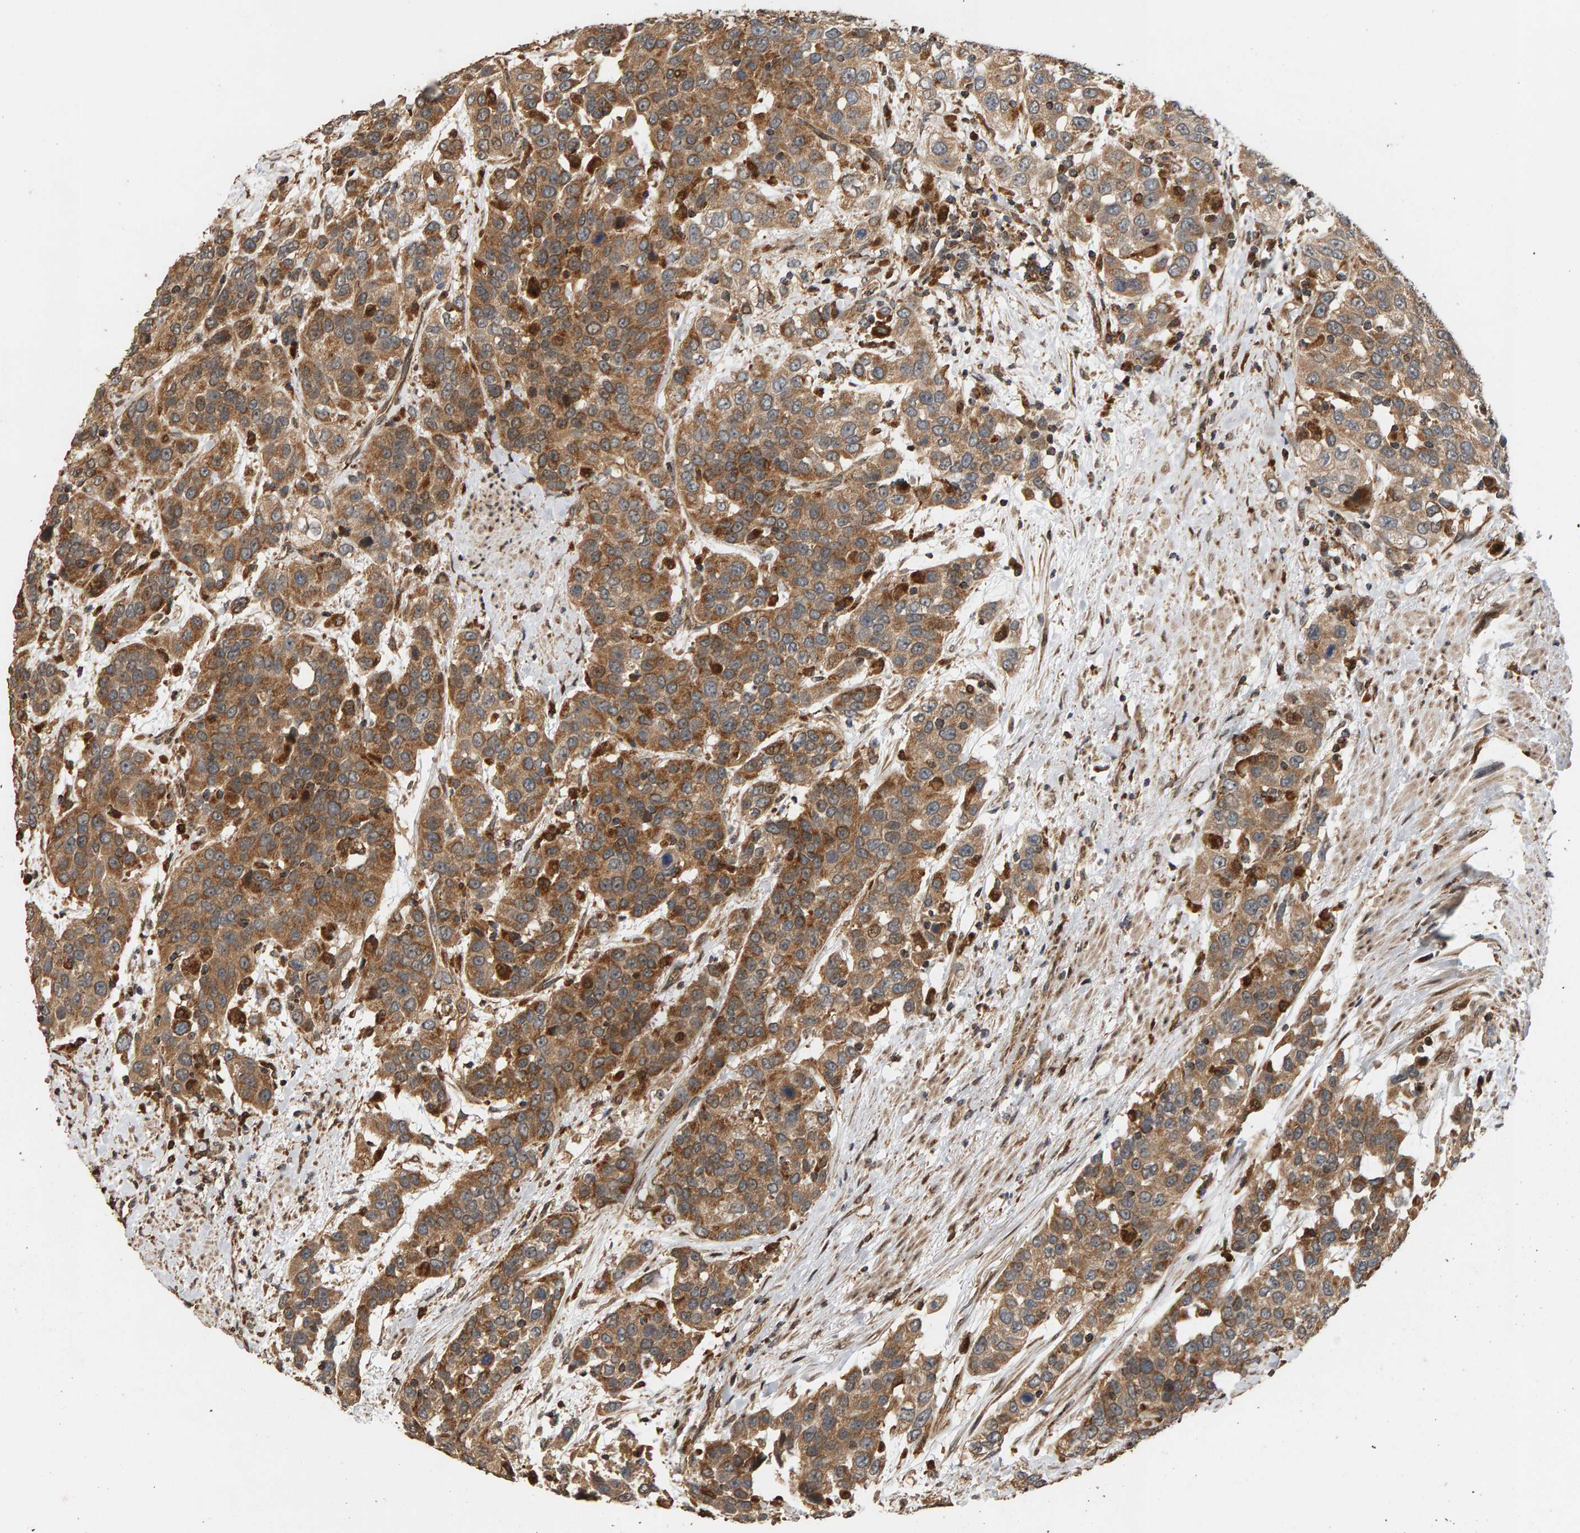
{"staining": {"intensity": "moderate", "quantity": ">75%", "location": "cytoplasmic/membranous"}, "tissue": "urothelial cancer", "cell_type": "Tumor cells", "image_type": "cancer", "snomed": [{"axis": "morphology", "description": "Urothelial carcinoma, High grade"}, {"axis": "topography", "description": "Urinary bladder"}], "caption": "A photomicrograph of human high-grade urothelial carcinoma stained for a protein reveals moderate cytoplasmic/membranous brown staining in tumor cells.", "gene": "GSTK1", "patient": {"sex": "female", "age": 80}}